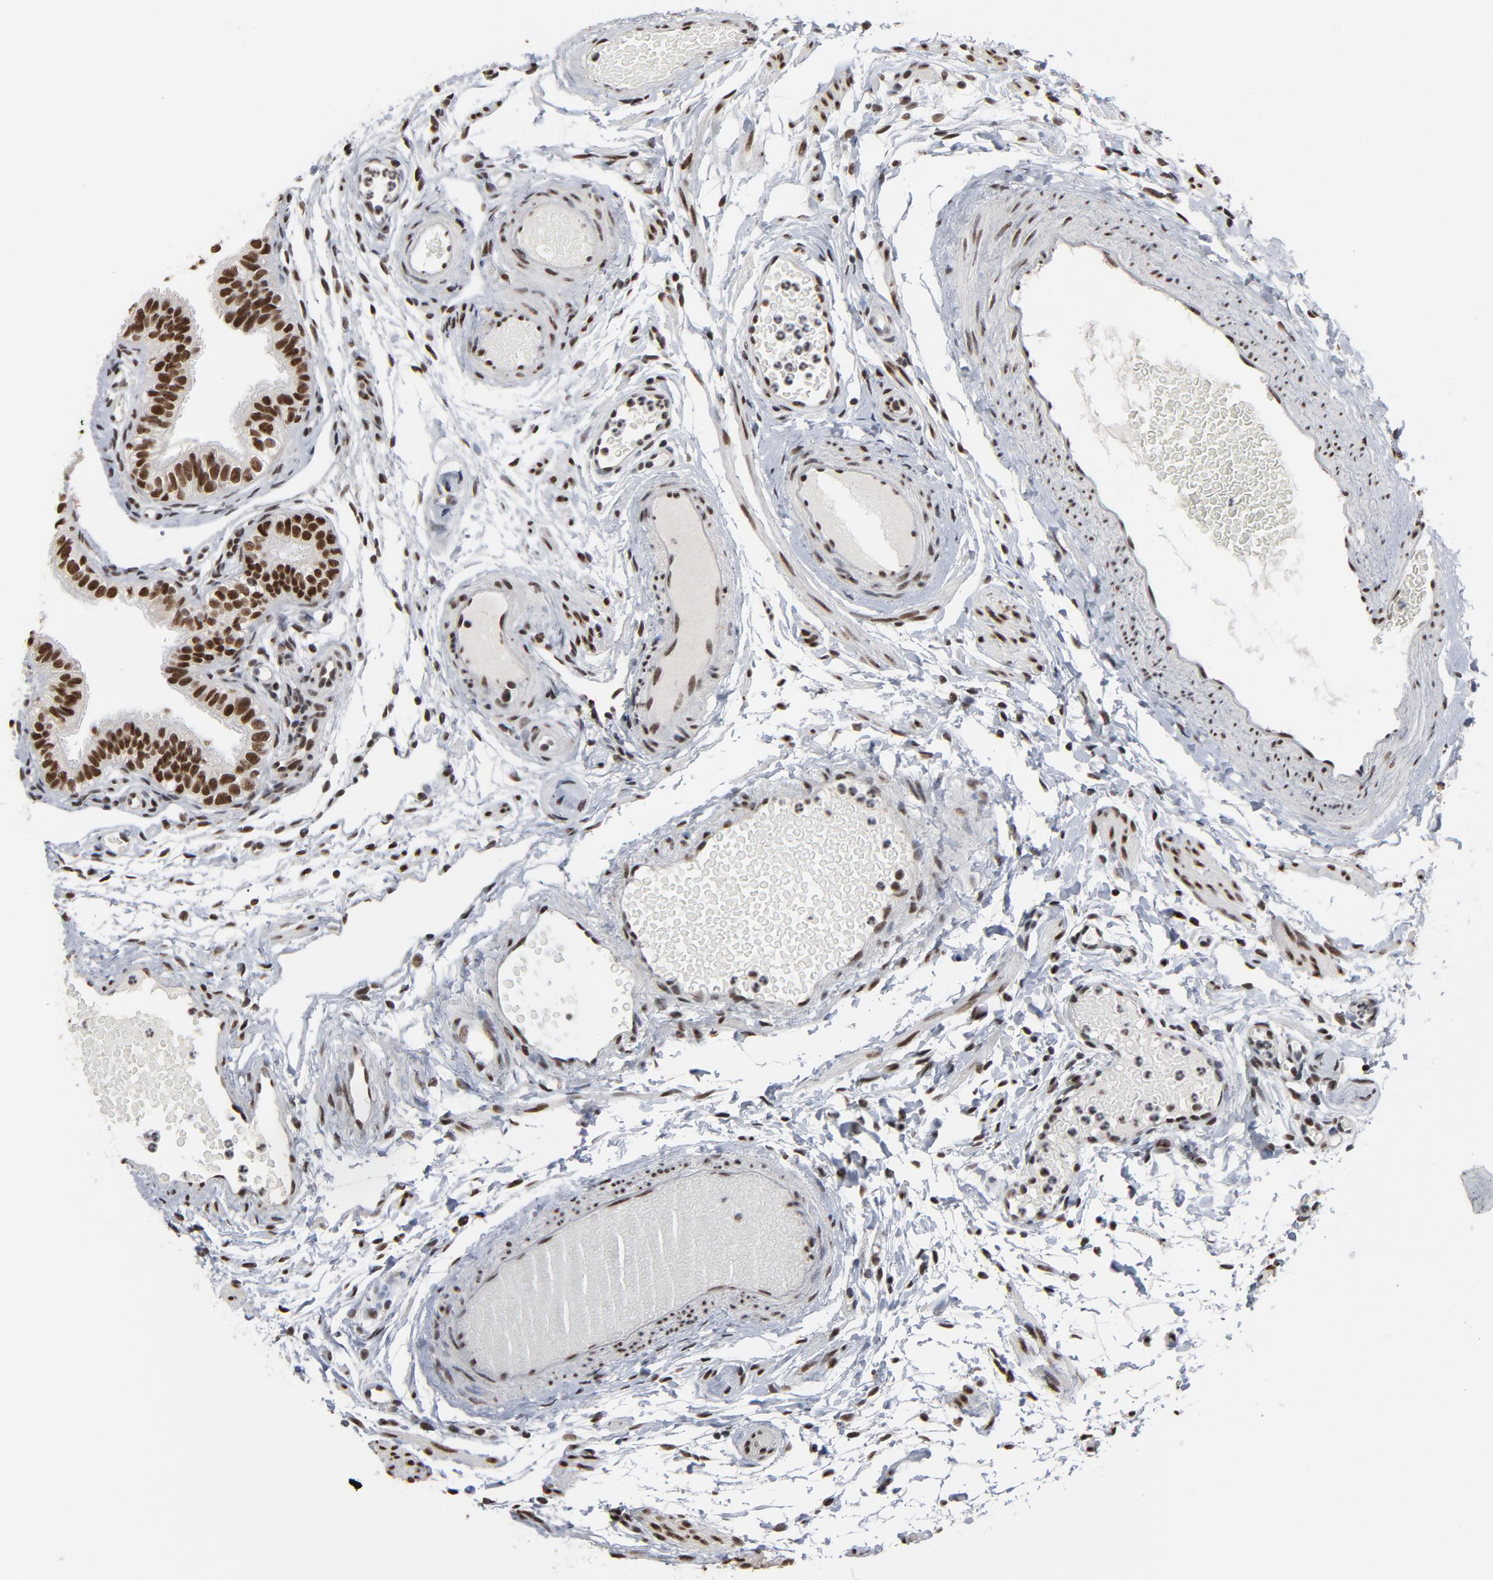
{"staining": {"intensity": "strong", "quantity": ">75%", "location": "nuclear"}, "tissue": "fallopian tube", "cell_type": "Glandular cells", "image_type": "normal", "snomed": [{"axis": "morphology", "description": "Normal tissue, NOS"}, {"axis": "morphology", "description": "Dermoid, NOS"}, {"axis": "topography", "description": "Fallopian tube"}], "caption": "Immunohistochemical staining of normal human fallopian tube exhibits strong nuclear protein expression in about >75% of glandular cells. The protein is stained brown, and the nuclei are stained in blue (DAB IHC with brightfield microscopy, high magnification).", "gene": "MRE11", "patient": {"sex": "female", "age": 33}}